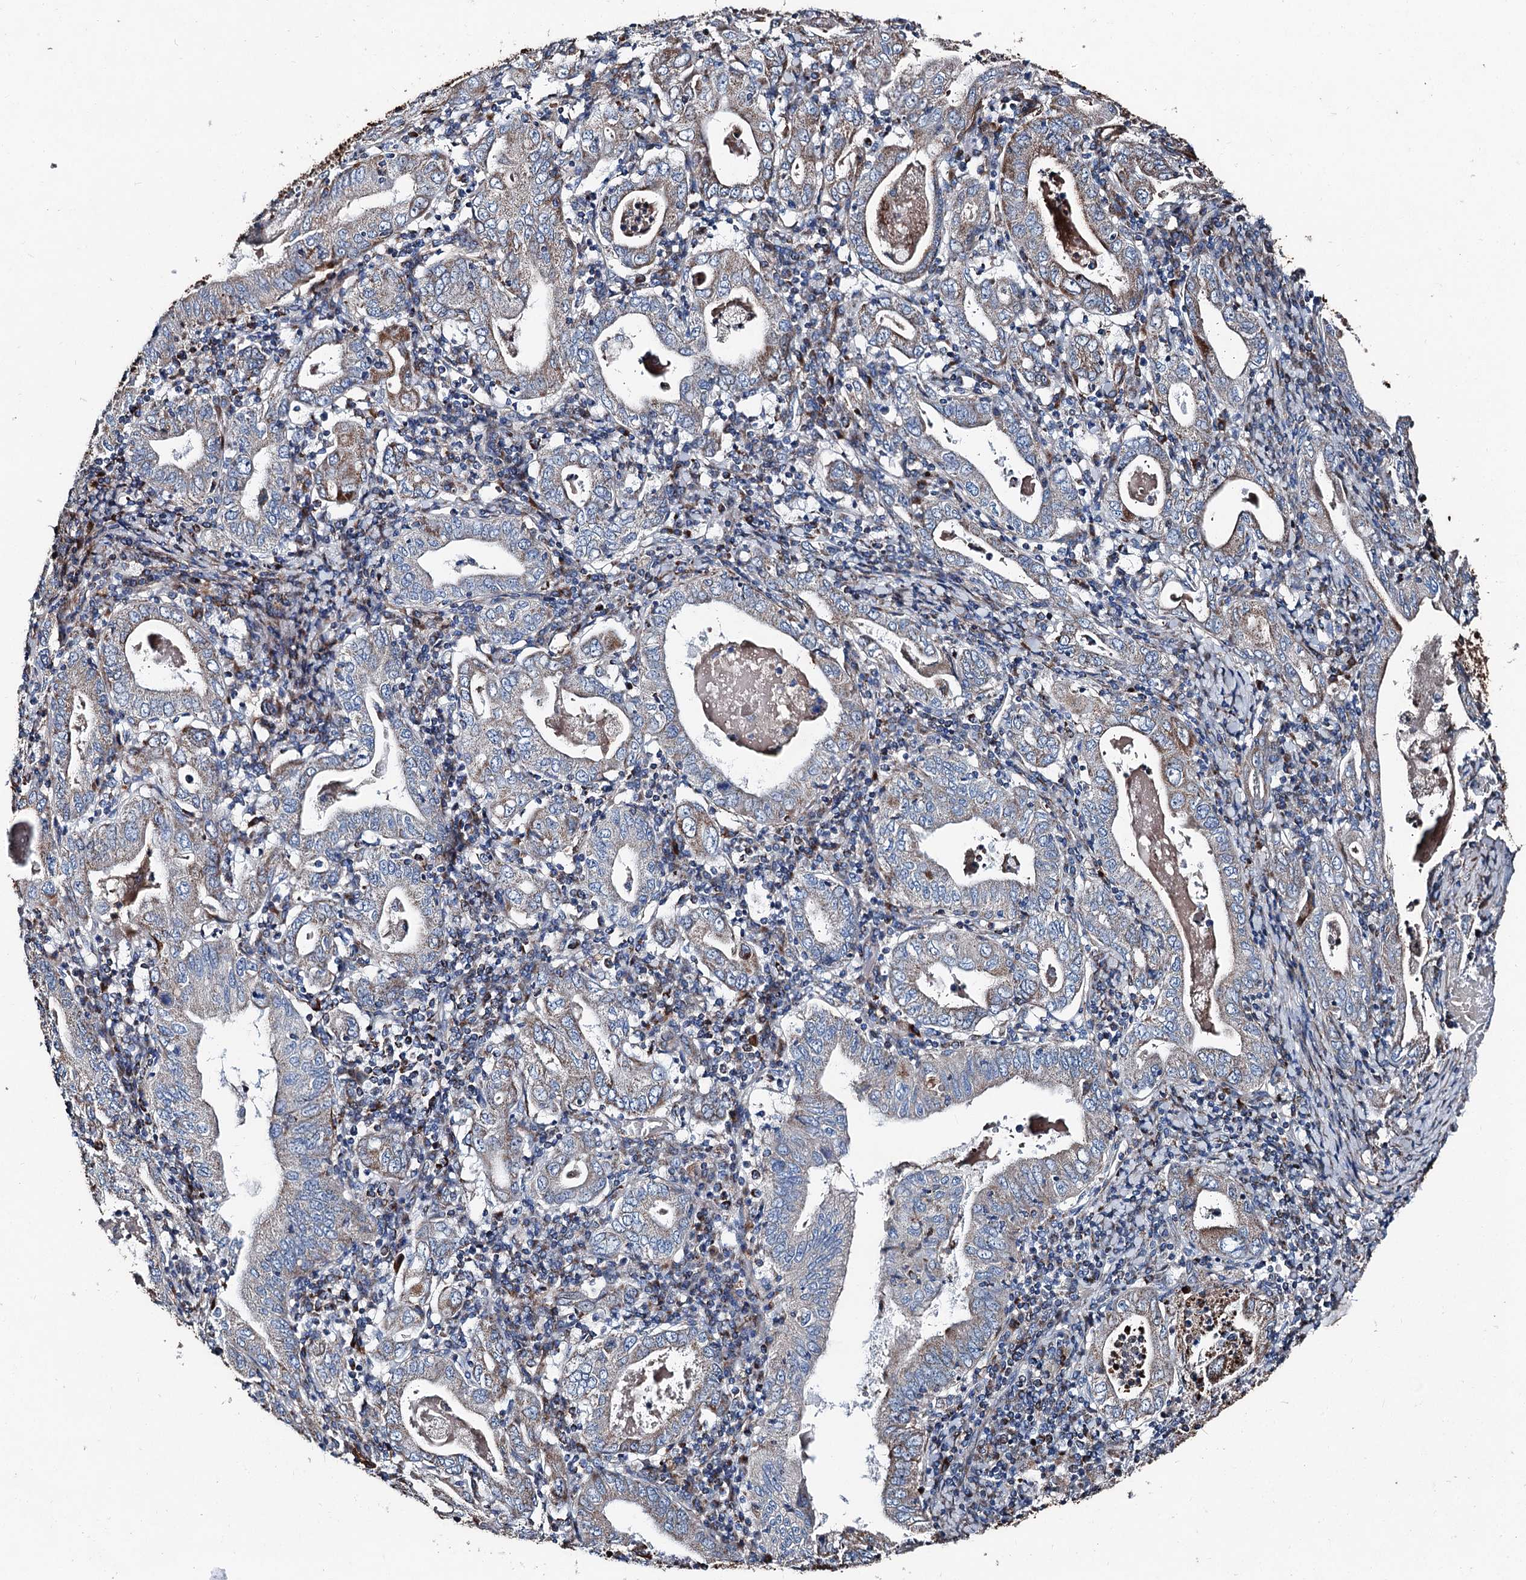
{"staining": {"intensity": "weak", "quantity": "<25%", "location": "cytoplasmic/membranous"}, "tissue": "stomach cancer", "cell_type": "Tumor cells", "image_type": "cancer", "snomed": [{"axis": "morphology", "description": "Normal tissue, NOS"}, {"axis": "morphology", "description": "Adenocarcinoma, NOS"}, {"axis": "topography", "description": "Esophagus"}, {"axis": "topography", "description": "Stomach, upper"}, {"axis": "topography", "description": "Peripheral nerve tissue"}], "caption": "A micrograph of adenocarcinoma (stomach) stained for a protein reveals no brown staining in tumor cells.", "gene": "DDIAS", "patient": {"sex": "male", "age": 62}}